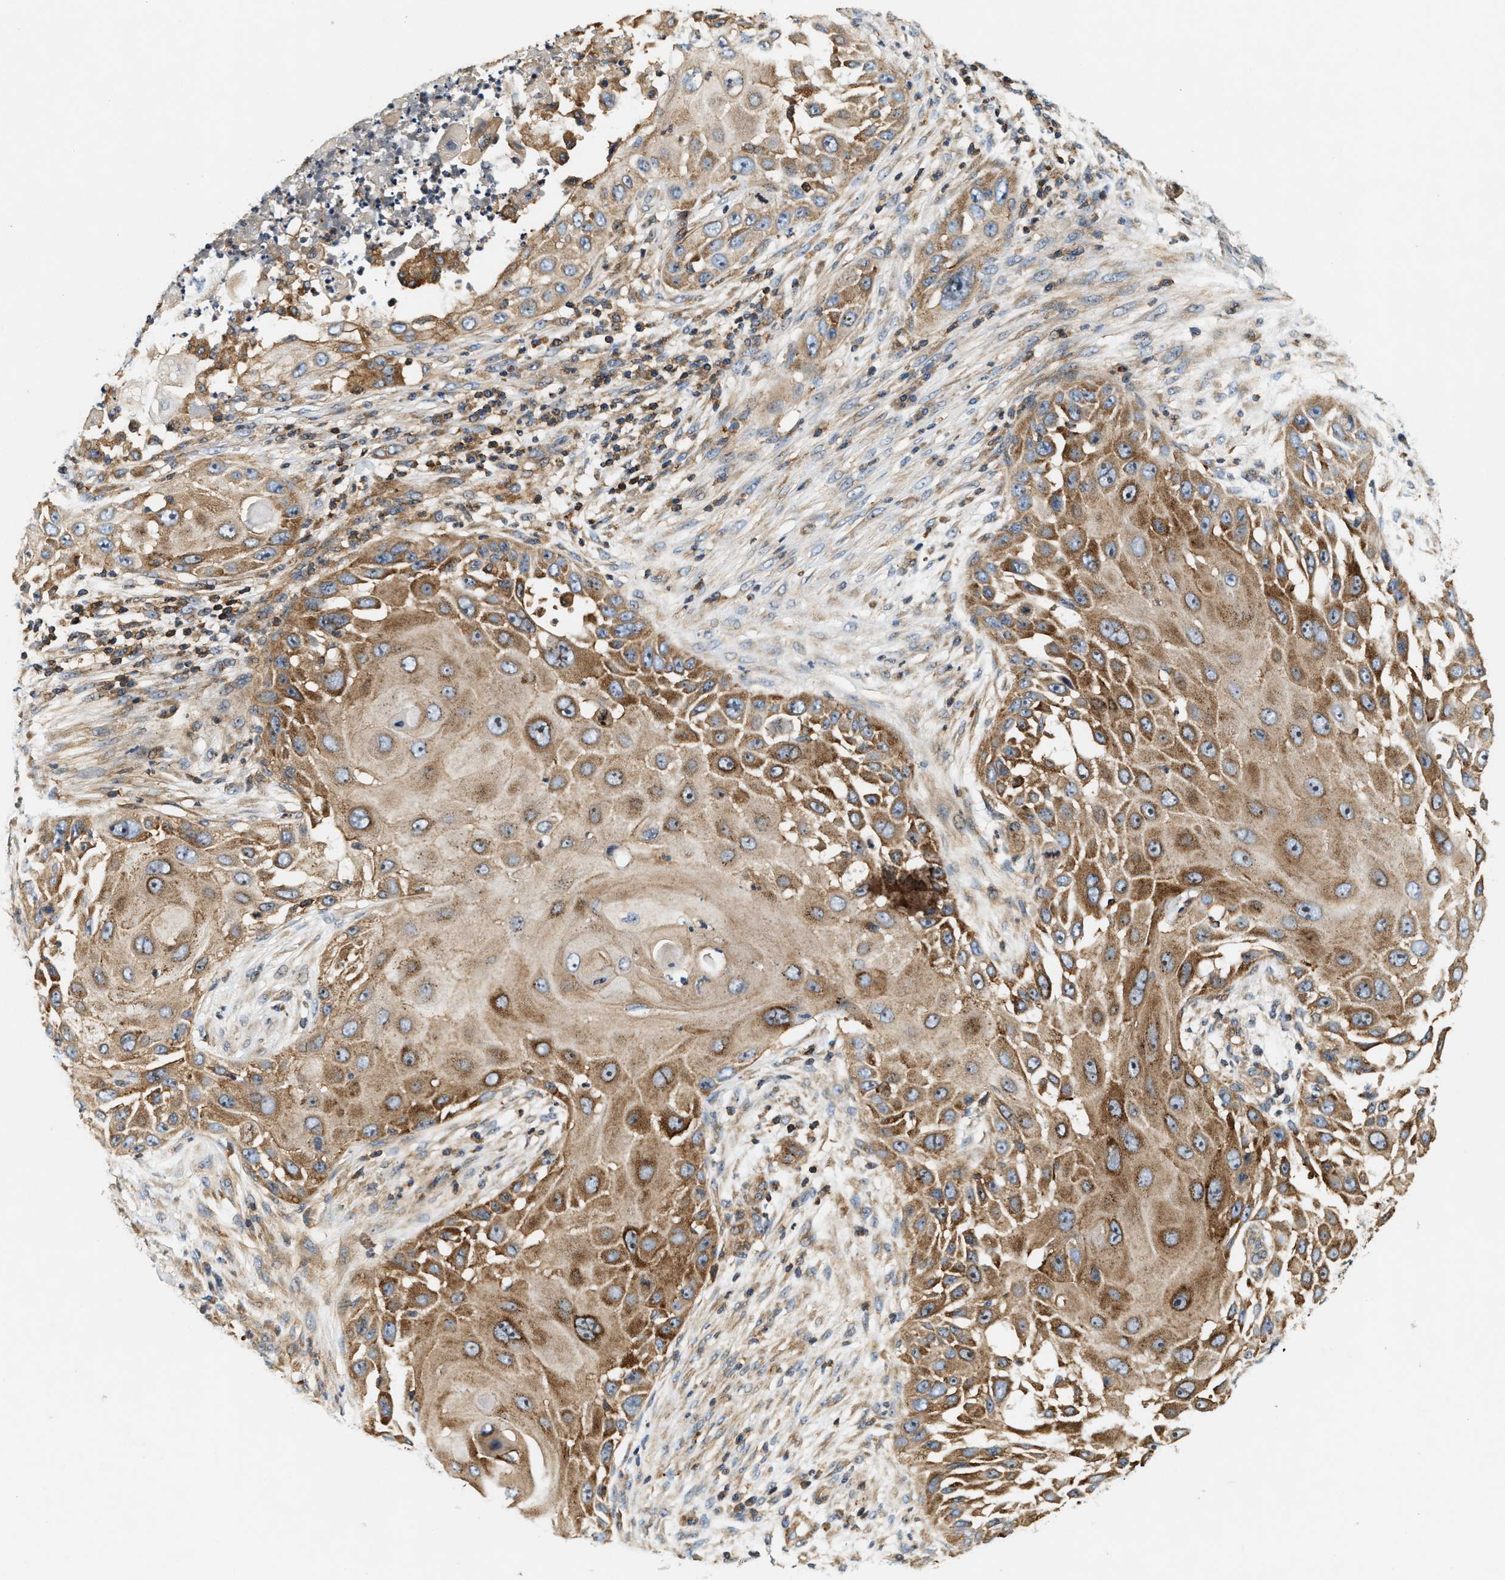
{"staining": {"intensity": "moderate", "quantity": ">75%", "location": "cytoplasmic/membranous"}, "tissue": "skin cancer", "cell_type": "Tumor cells", "image_type": "cancer", "snomed": [{"axis": "morphology", "description": "Squamous cell carcinoma, NOS"}, {"axis": "topography", "description": "Skin"}], "caption": "Squamous cell carcinoma (skin) tissue reveals moderate cytoplasmic/membranous positivity in about >75% of tumor cells, visualized by immunohistochemistry.", "gene": "SAMD9", "patient": {"sex": "female", "age": 44}}